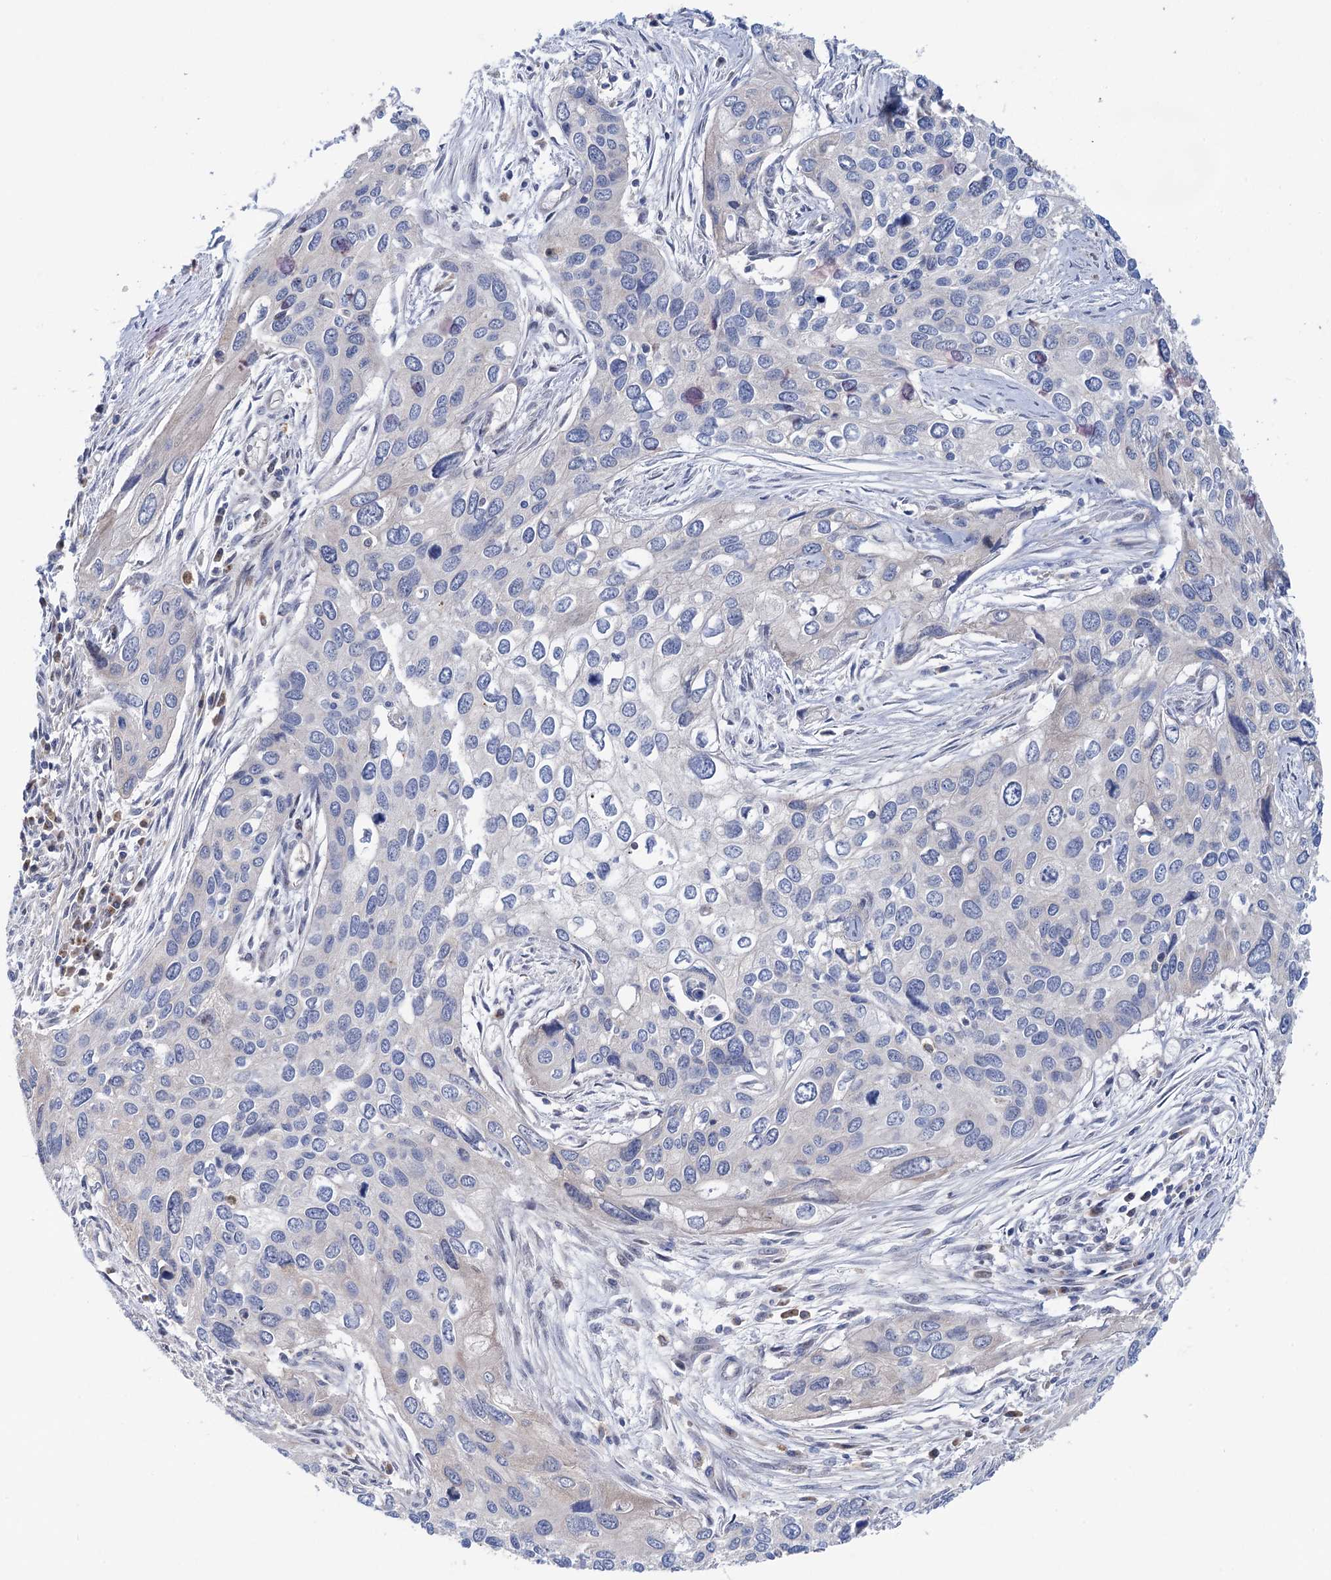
{"staining": {"intensity": "negative", "quantity": "none", "location": "none"}, "tissue": "cervical cancer", "cell_type": "Tumor cells", "image_type": "cancer", "snomed": [{"axis": "morphology", "description": "Squamous cell carcinoma, NOS"}, {"axis": "topography", "description": "Cervix"}], "caption": "Cervical squamous cell carcinoma was stained to show a protein in brown. There is no significant expression in tumor cells. (DAB (3,3'-diaminobenzidine) immunohistochemistry with hematoxylin counter stain).", "gene": "ZNRD2", "patient": {"sex": "female", "age": 55}}